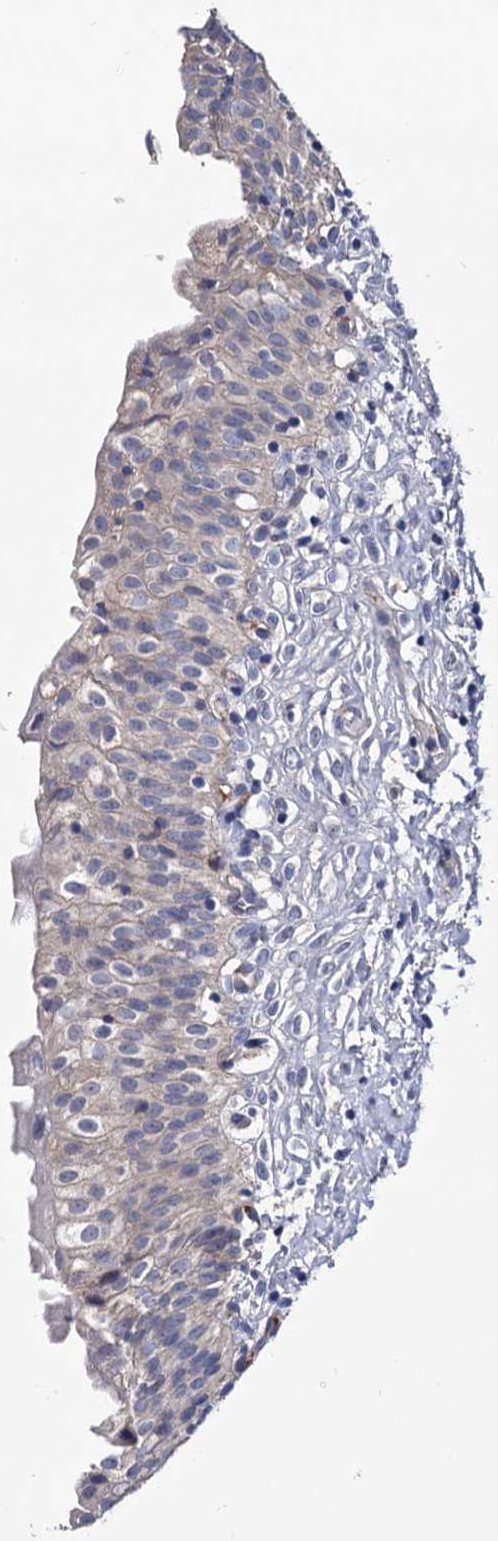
{"staining": {"intensity": "negative", "quantity": "none", "location": "none"}, "tissue": "urinary bladder", "cell_type": "Urothelial cells", "image_type": "normal", "snomed": [{"axis": "morphology", "description": "Normal tissue, NOS"}, {"axis": "topography", "description": "Urinary bladder"}], "caption": "IHC micrograph of unremarkable urinary bladder: urinary bladder stained with DAB (3,3'-diaminobenzidine) exhibits no significant protein staining in urothelial cells.", "gene": "NPAS4", "patient": {"sex": "male", "age": 55}}